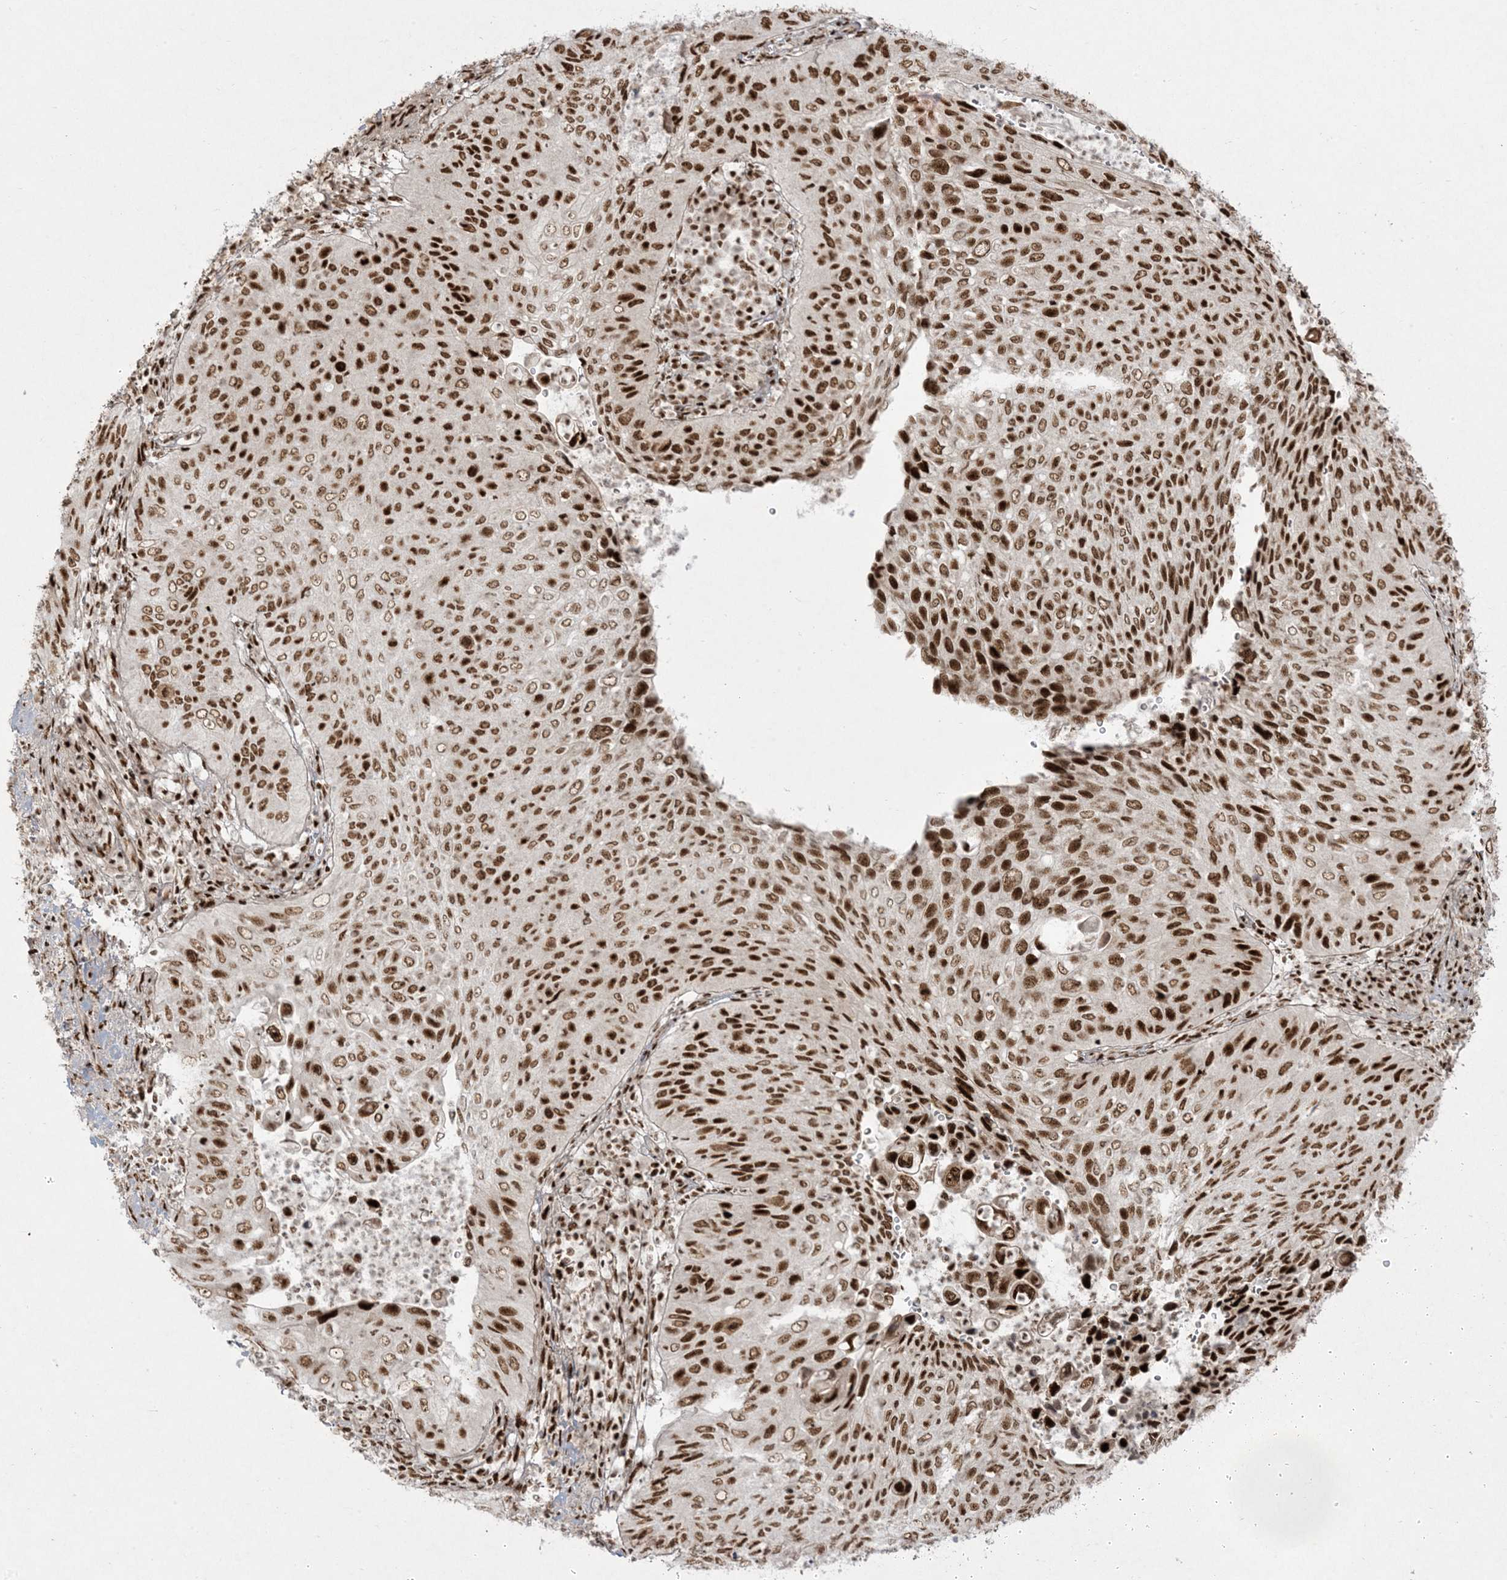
{"staining": {"intensity": "strong", "quantity": ">75%", "location": "nuclear"}, "tissue": "cervical cancer", "cell_type": "Tumor cells", "image_type": "cancer", "snomed": [{"axis": "morphology", "description": "Squamous cell carcinoma, NOS"}, {"axis": "topography", "description": "Cervix"}], "caption": "Cervical cancer (squamous cell carcinoma) stained for a protein (brown) shows strong nuclear positive positivity in about >75% of tumor cells.", "gene": "RBM10", "patient": {"sex": "female", "age": 38}}